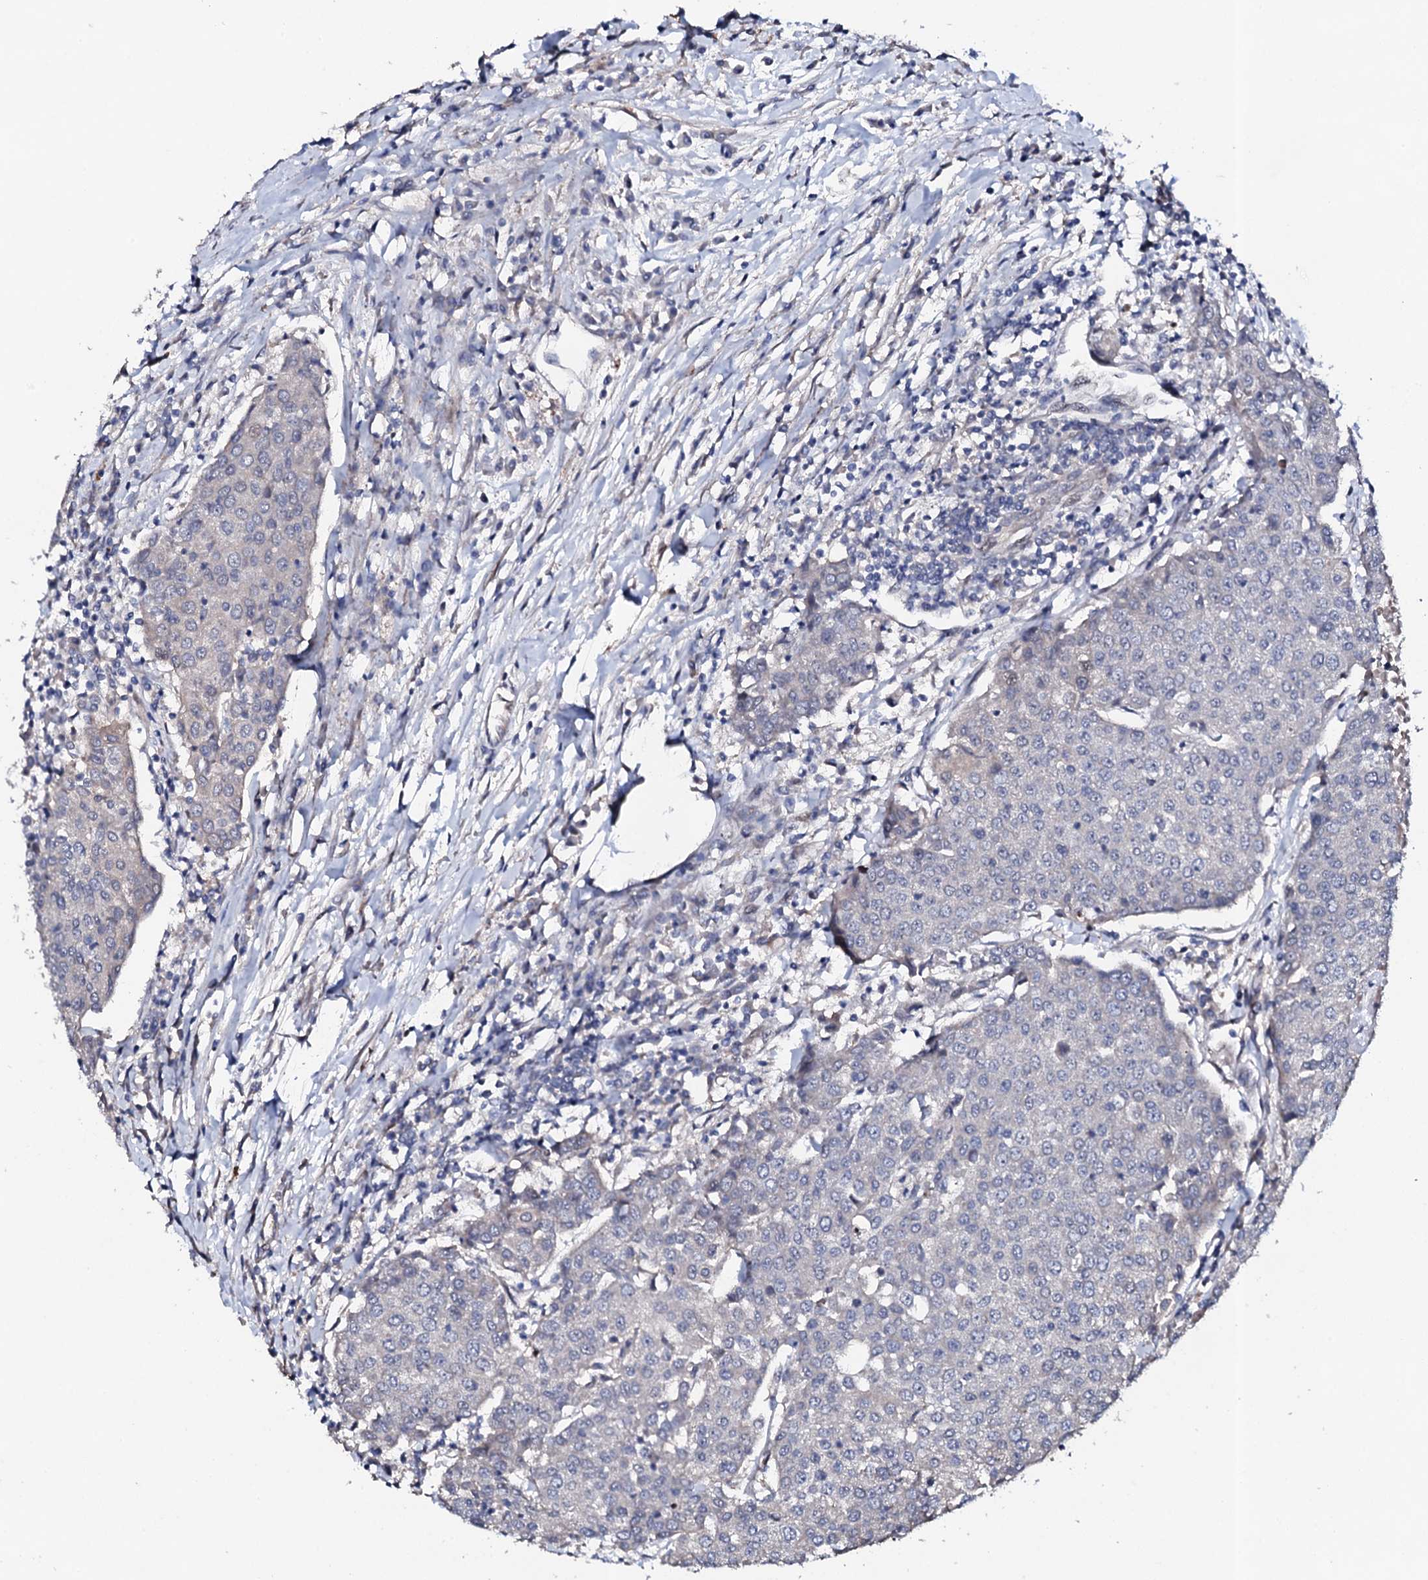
{"staining": {"intensity": "negative", "quantity": "none", "location": "none"}, "tissue": "urothelial cancer", "cell_type": "Tumor cells", "image_type": "cancer", "snomed": [{"axis": "morphology", "description": "Urothelial carcinoma, High grade"}, {"axis": "topography", "description": "Urinary bladder"}], "caption": "Immunohistochemistry histopathology image of urothelial cancer stained for a protein (brown), which demonstrates no expression in tumor cells.", "gene": "CIAO2A", "patient": {"sex": "female", "age": 85}}